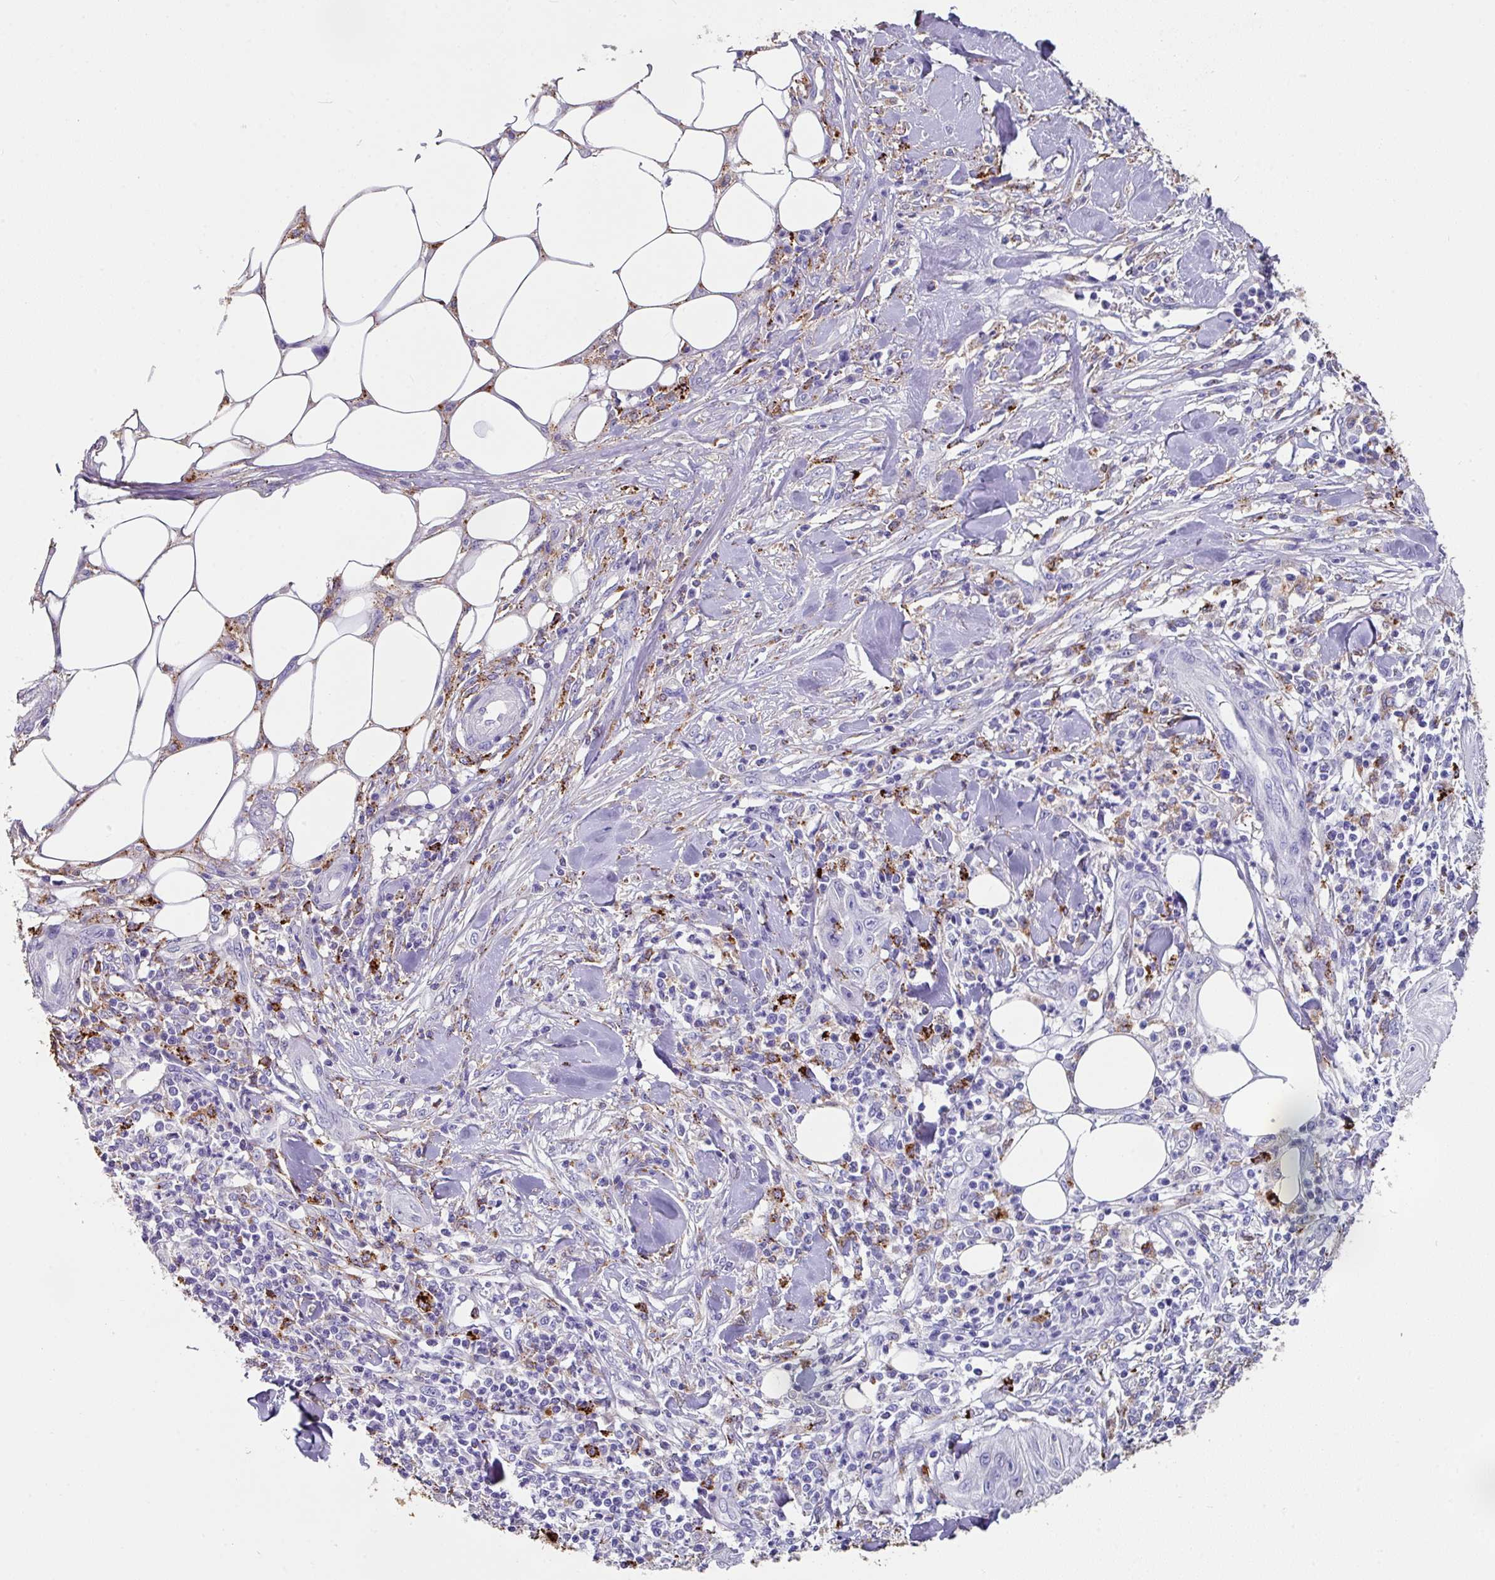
{"staining": {"intensity": "negative", "quantity": "none", "location": "none"}, "tissue": "skin cancer", "cell_type": "Tumor cells", "image_type": "cancer", "snomed": [{"axis": "morphology", "description": "Squamous cell carcinoma, NOS"}, {"axis": "topography", "description": "Skin"}], "caption": "High magnification brightfield microscopy of skin squamous cell carcinoma stained with DAB (3,3'-diaminobenzidine) (brown) and counterstained with hematoxylin (blue): tumor cells show no significant staining.", "gene": "CPVL", "patient": {"sex": "female", "age": 78}}